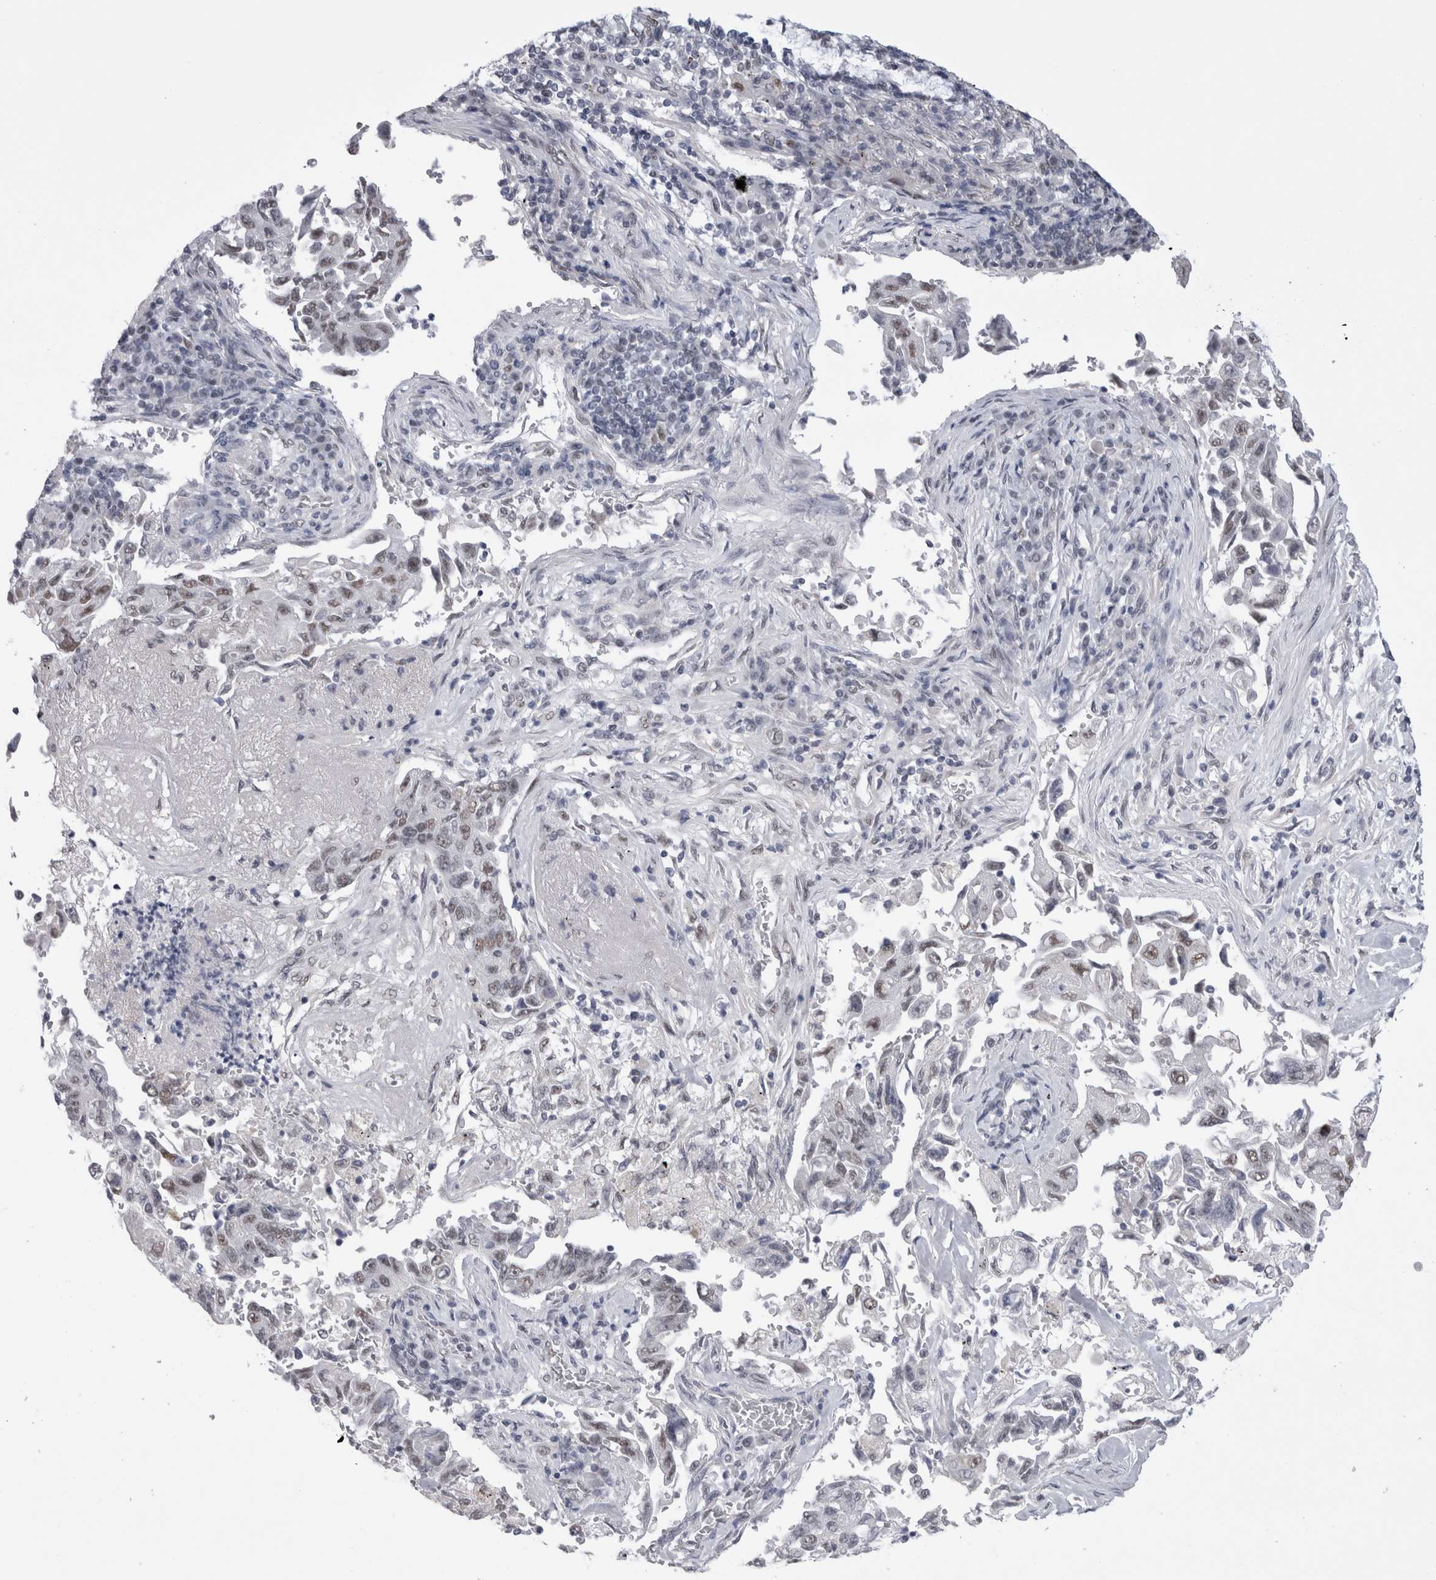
{"staining": {"intensity": "weak", "quantity": "<25%", "location": "nuclear"}, "tissue": "lung cancer", "cell_type": "Tumor cells", "image_type": "cancer", "snomed": [{"axis": "morphology", "description": "Adenocarcinoma, NOS"}, {"axis": "topography", "description": "Lung"}], "caption": "Lung adenocarcinoma was stained to show a protein in brown. There is no significant expression in tumor cells.", "gene": "API5", "patient": {"sex": "female", "age": 51}}